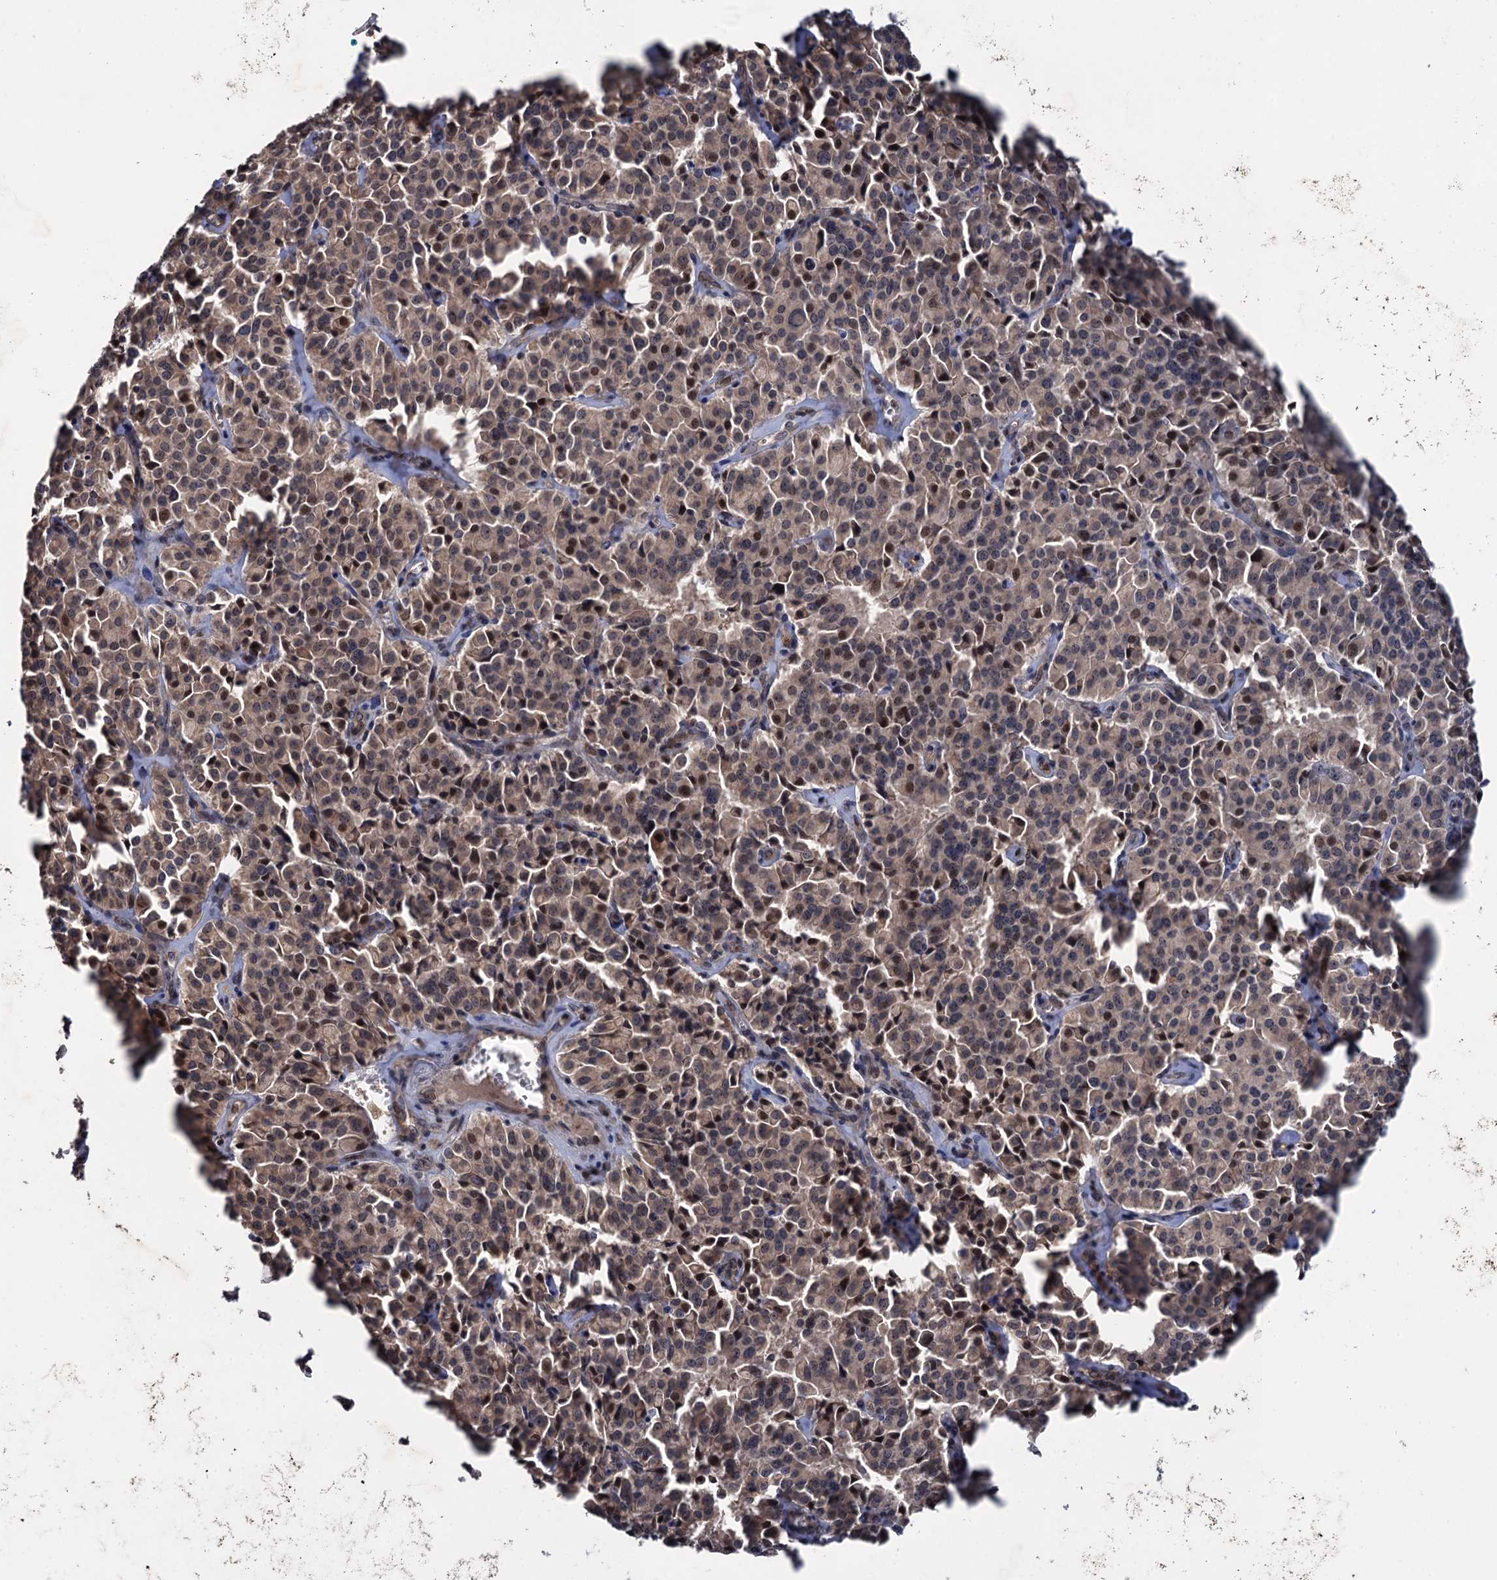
{"staining": {"intensity": "weak", "quantity": ">75%", "location": "cytoplasmic/membranous,nuclear"}, "tissue": "pancreatic cancer", "cell_type": "Tumor cells", "image_type": "cancer", "snomed": [{"axis": "morphology", "description": "Adenocarcinoma, NOS"}, {"axis": "topography", "description": "Pancreas"}], "caption": "Protein expression analysis of pancreatic cancer displays weak cytoplasmic/membranous and nuclear positivity in about >75% of tumor cells. Ihc stains the protein of interest in brown and the nuclei are stained blue.", "gene": "LRRC63", "patient": {"sex": "male", "age": 65}}